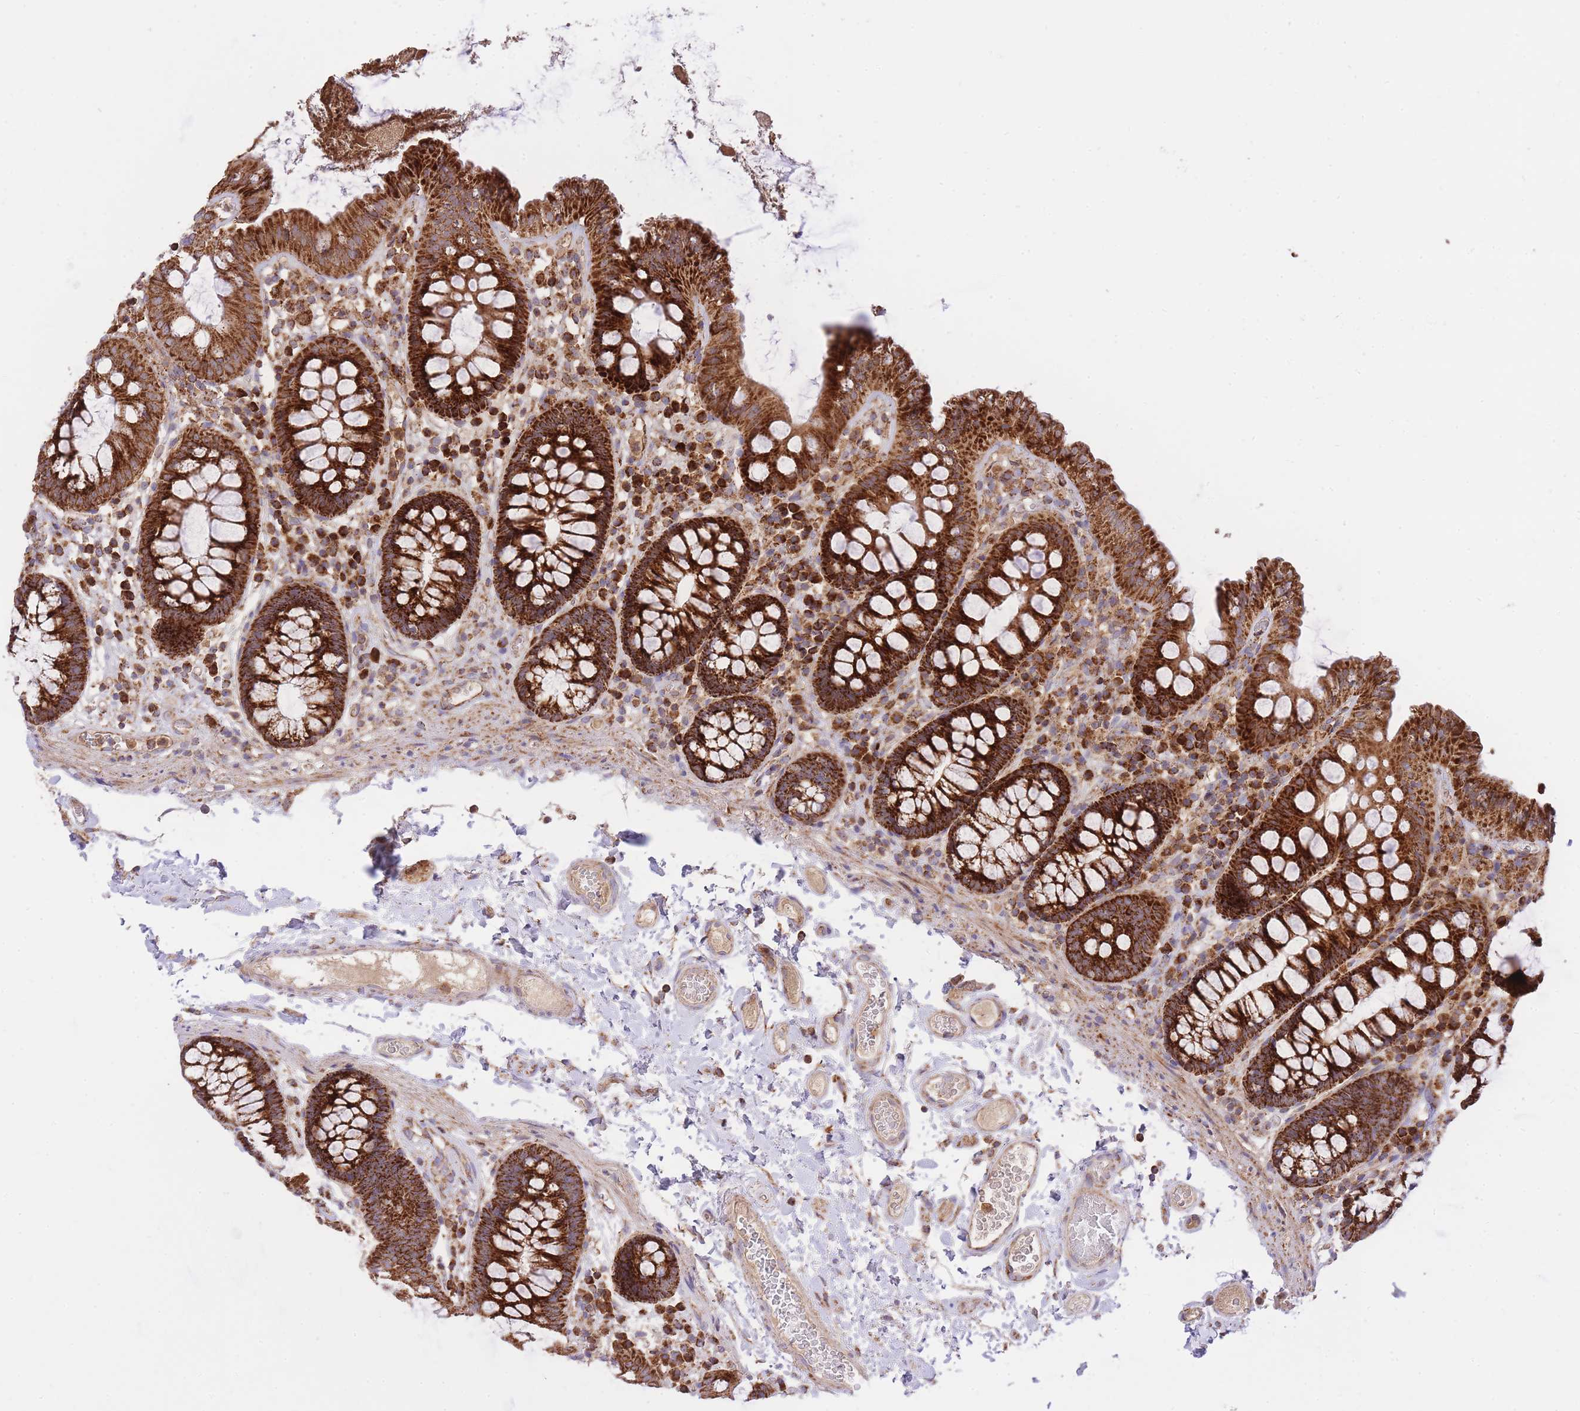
{"staining": {"intensity": "moderate", "quantity": ">75%", "location": "cytoplasmic/membranous"}, "tissue": "colon", "cell_type": "Endothelial cells", "image_type": "normal", "snomed": [{"axis": "morphology", "description": "Normal tissue, NOS"}, {"axis": "topography", "description": "Colon"}], "caption": "IHC staining of normal colon, which demonstrates medium levels of moderate cytoplasmic/membranous positivity in about >75% of endothelial cells indicating moderate cytoplasmic/membranous protein positivity. The staining was performed using DAB (3,3'-diaminobenzidine) (brown) for protein detection and nuclei were counterstained in hematoxylin (blue).", "gene": "PREP", "patient": {"sex": "male", "age": 84}}